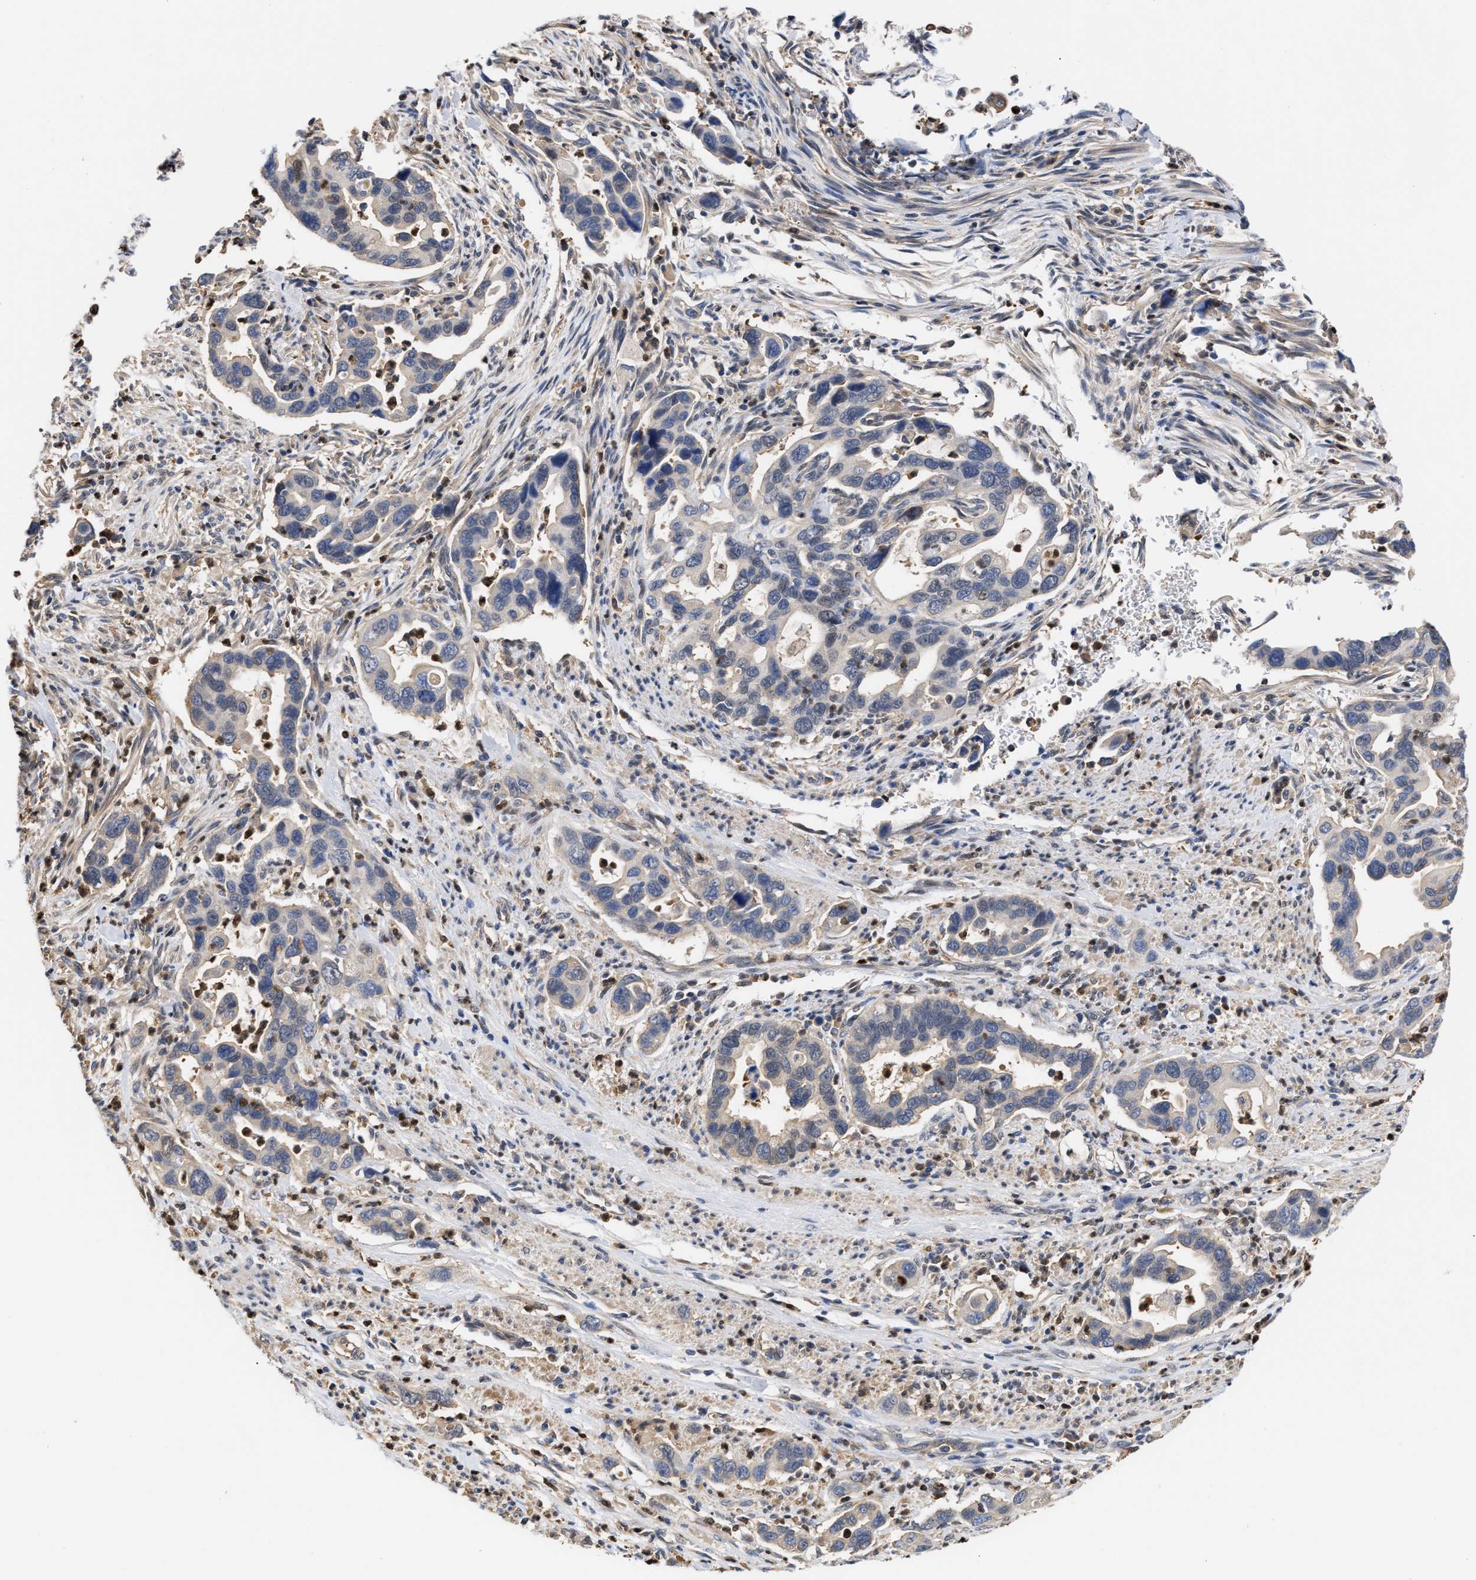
{"staining": {"intensity": "negative", "quantity": "none", "location": "none"}, "tissue": "pancreatic cancer", "cell_type": "Tumor cells", "image_type": "cancer", "snomed": [{"axis": "morphology", "description": "Adenocarcinoma, NOS"}, {"axis": "topography", "description": "Pancreas"}], "caption": "There is no significant positivity in tumor cells of pancreatic cancer (adenocarcinoma). The staining was performed using DAB to visualize the protein expression in brown, while the nuclei were stained in blue with hematoxylin (Magnification: 20x).", "gene": "KLHDC1", "patient": {"sex": "female", "age": 70}}